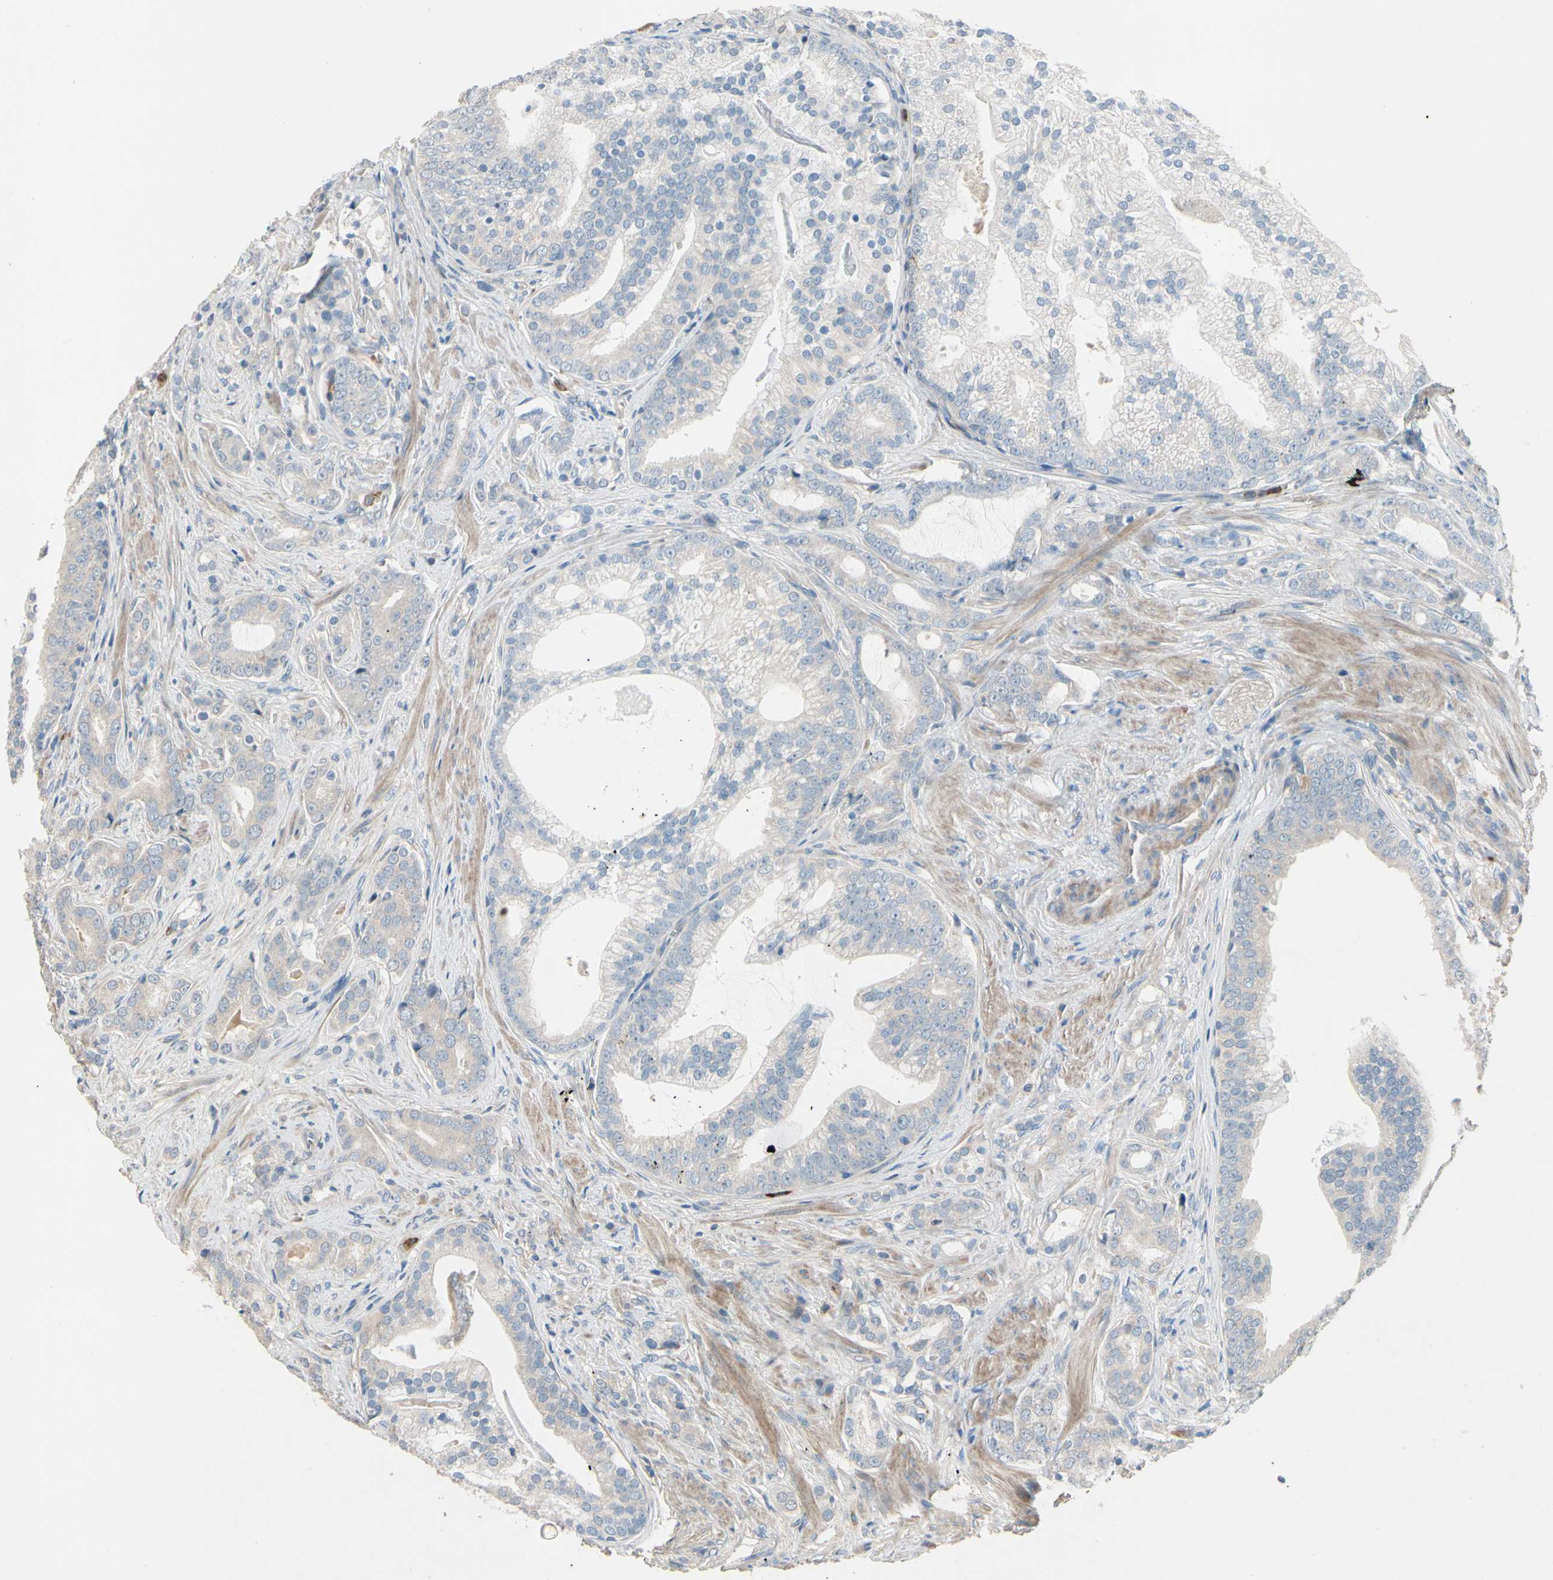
{"staining": {"intensity": "negative", "quantity": "none", "location": "none"}, "tissue": "prostate cancer", "cell_type": "Tumor cells", "image_type": "cancer", "snomed": [{"axis": "morphology", "description": "Adenocarcinoma, Low grade"}, {"axis": "topography", "description": "Prostate"}], "caption": "This is an immunohistochemistry photomicrograph of prostate cancer. There is no staining in tumor cells.", "gene": "SIGLEC5", "patient": {"sex": "male", "age": 58}}